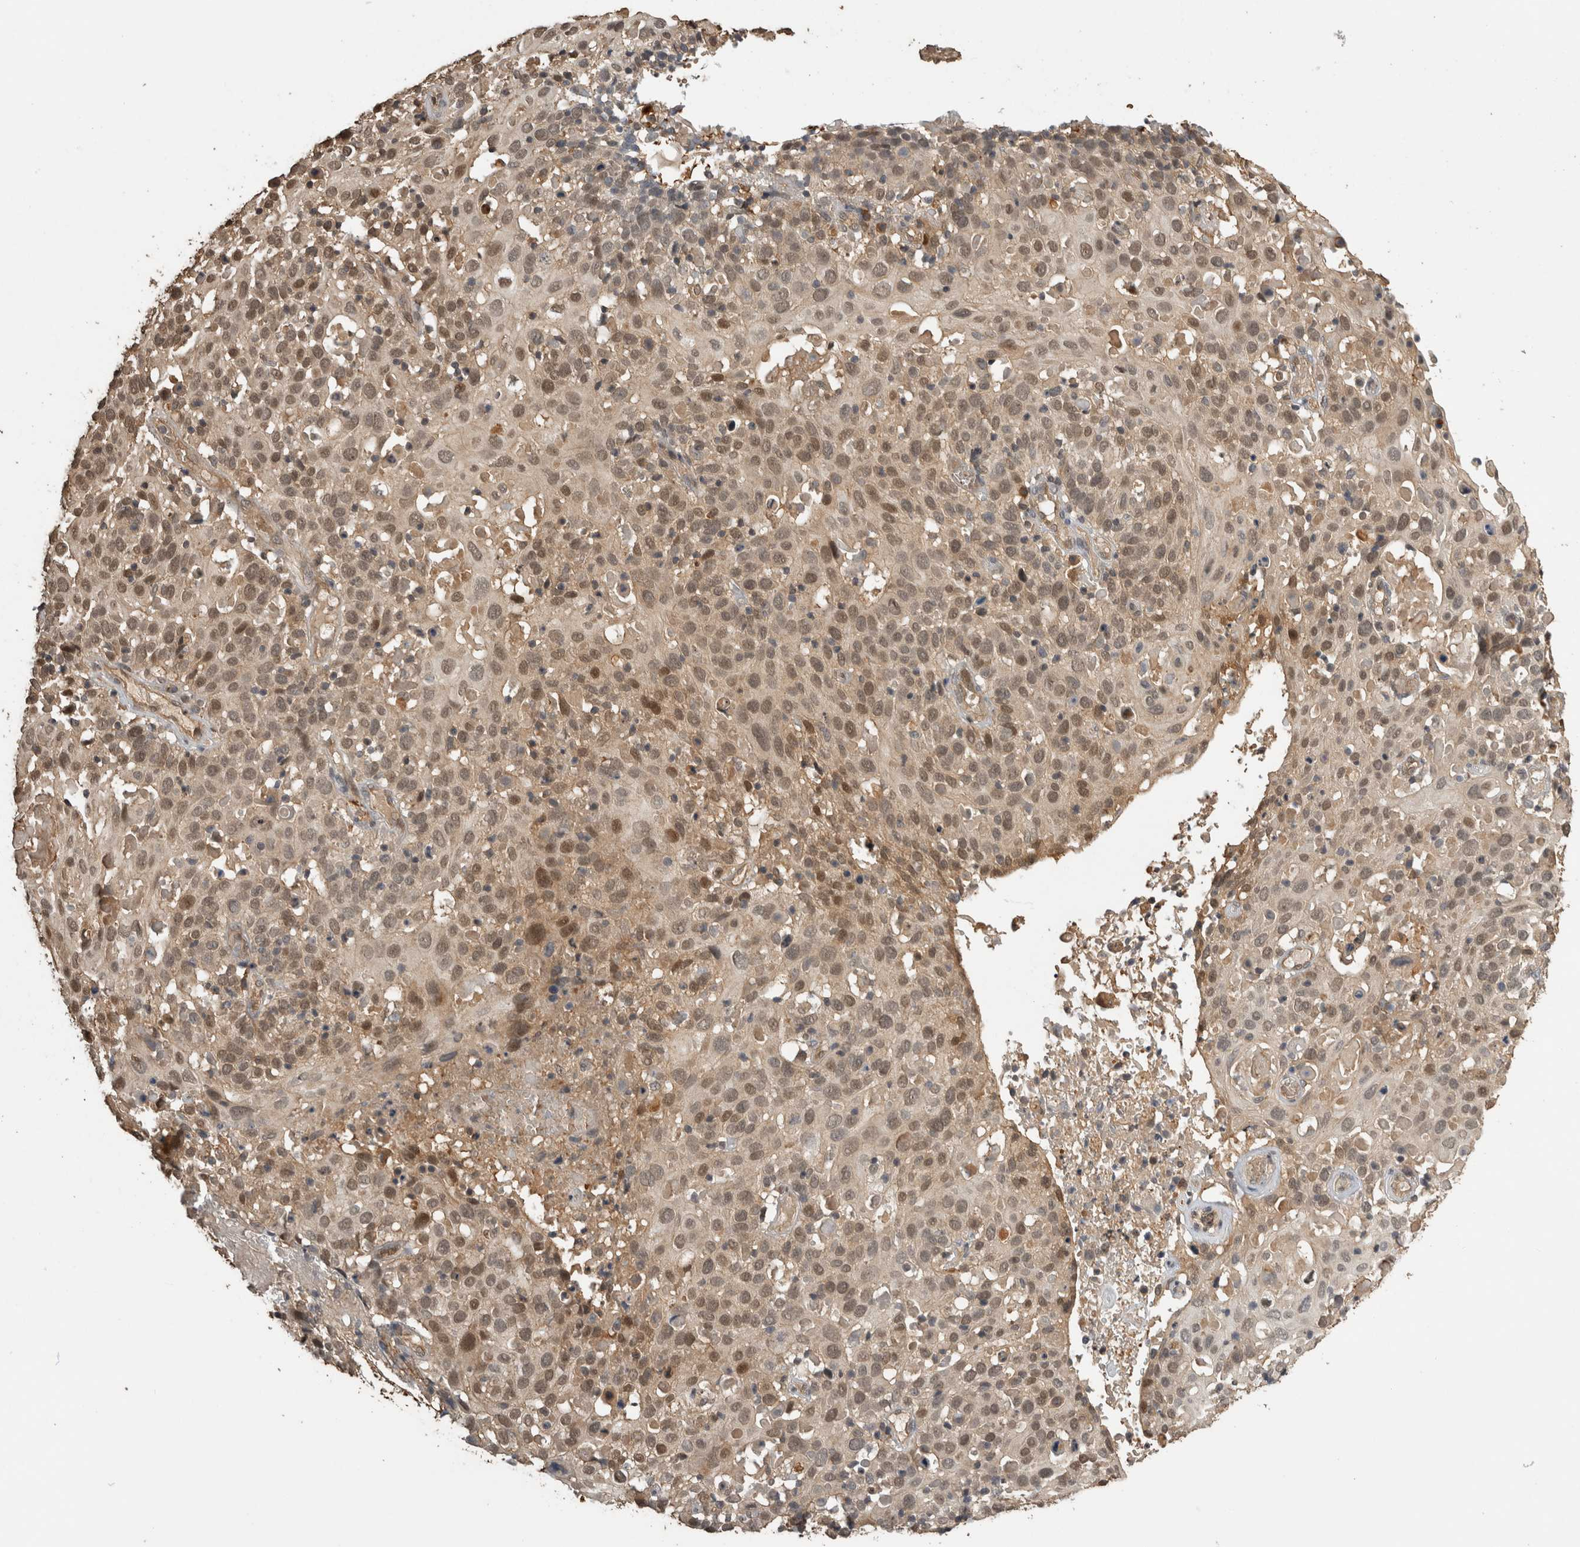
{"staining": {"intensity": "weak", "quantity": ">75%", "location": "nuclear"}, "tissue": "cervical cancer", "cell_type": "Tumor cells", "image_type": "cancer", "snomed": [{"axis": "morphology", "description": "Squamous cell carcinoma, NOS"}, {"axis": "topography", "description": "Cervix"}], "caption": "Immunohistochemical staining of human cervical cancer (squamous cell carcinoma) demonstrates low levels of weak nuclear staining in approximately >75% of tumor cells. The protein is shown in brown color, while the nuclei are stained blue.", "gene": "RHPN1", "patient": {"sex": "female", "age": 74}}